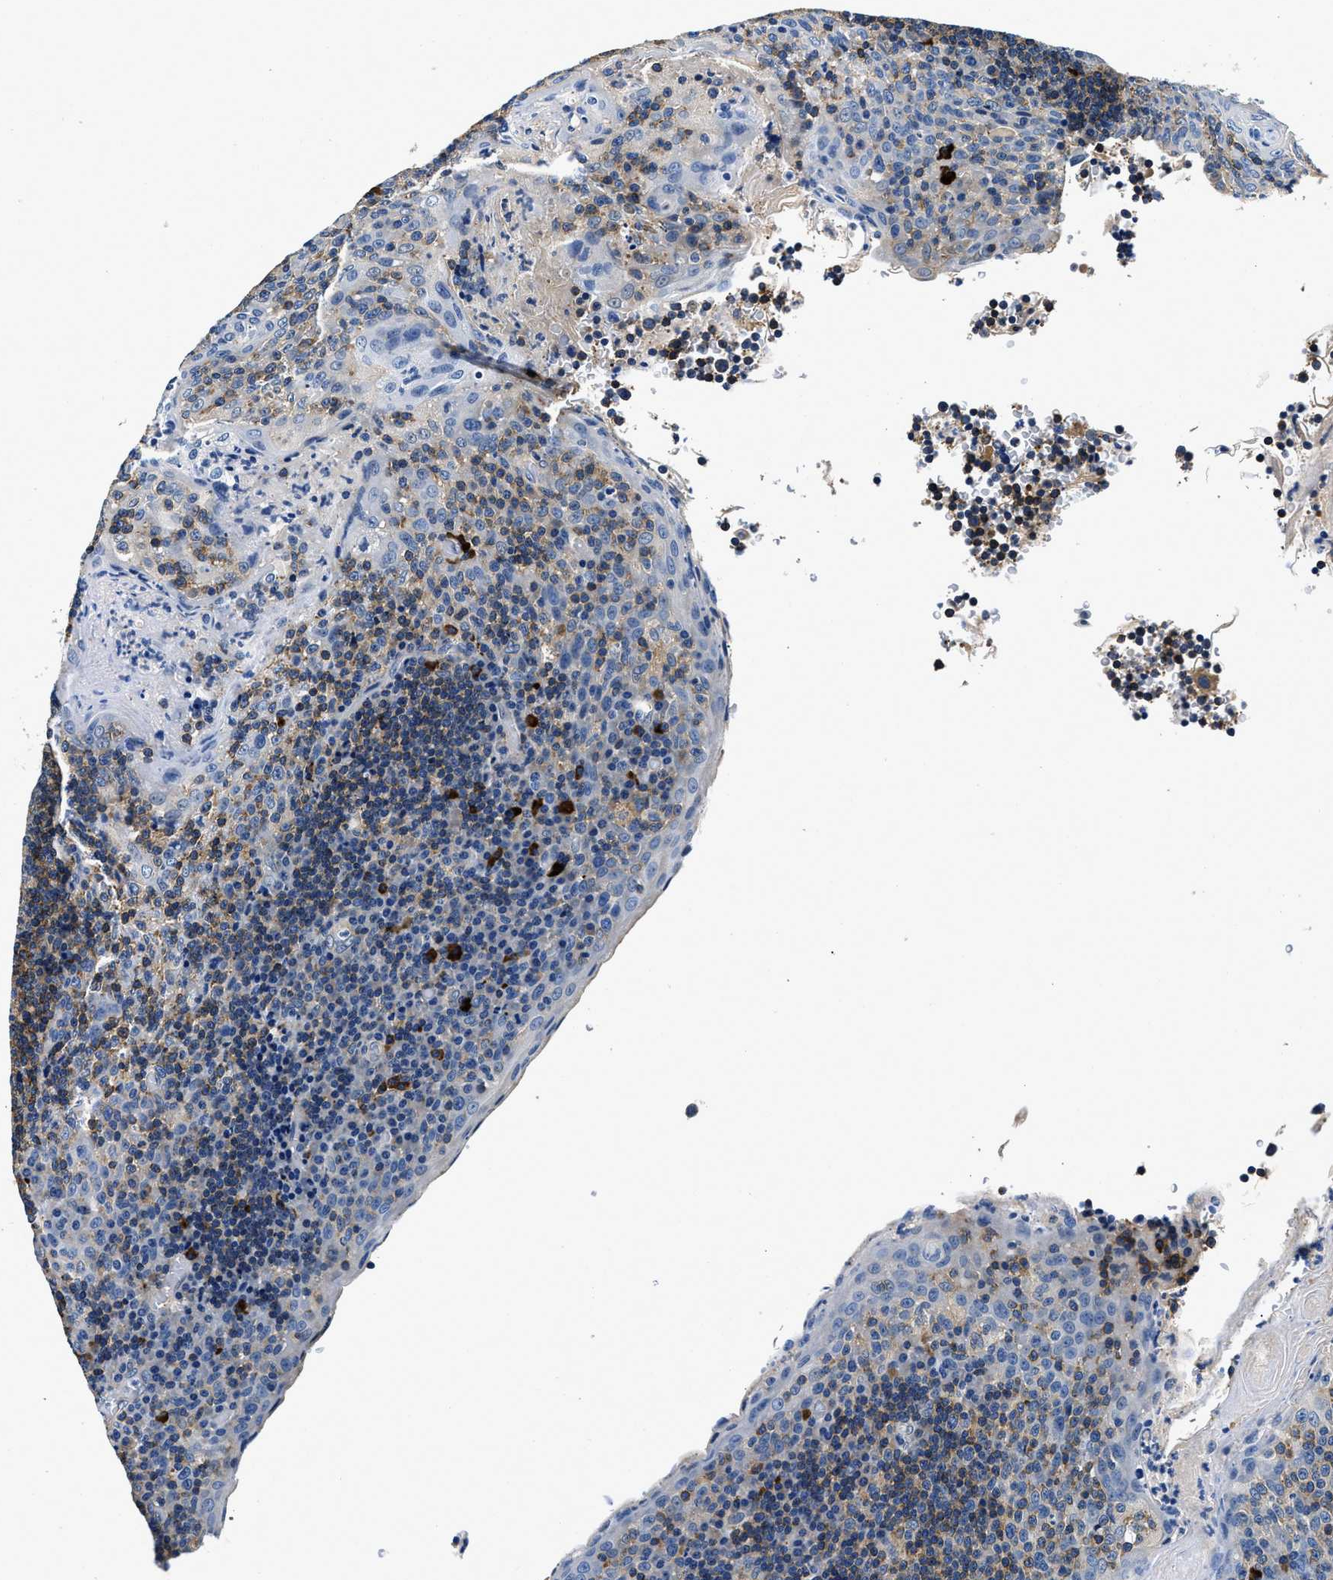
{"staining": {"intensity": "moderate", "quantity": "25%-75%", "location": "cytoplasmic/membranous"}, "tissue": "tonsil", "cell_type": "Germinal center cells", "image_type": "normal", "snomed": [{"axis": "morphology", "description": "Normal tissue, NOS"}, {"axis": "topography", "description": "Tonsil"}], "caption": "Germinal center cells demonstrate medium levels of moderate cytoplasmic/membranous staining in about 25%-75% of cells in unremarkable tonsil. The staining is performed using DAB brown chromogen to label protein expression. The nuclei are counter-stained blue using hematoxylin.", "gene": "ZFAND3", "patient": {"sex": "male", "age": 17}}